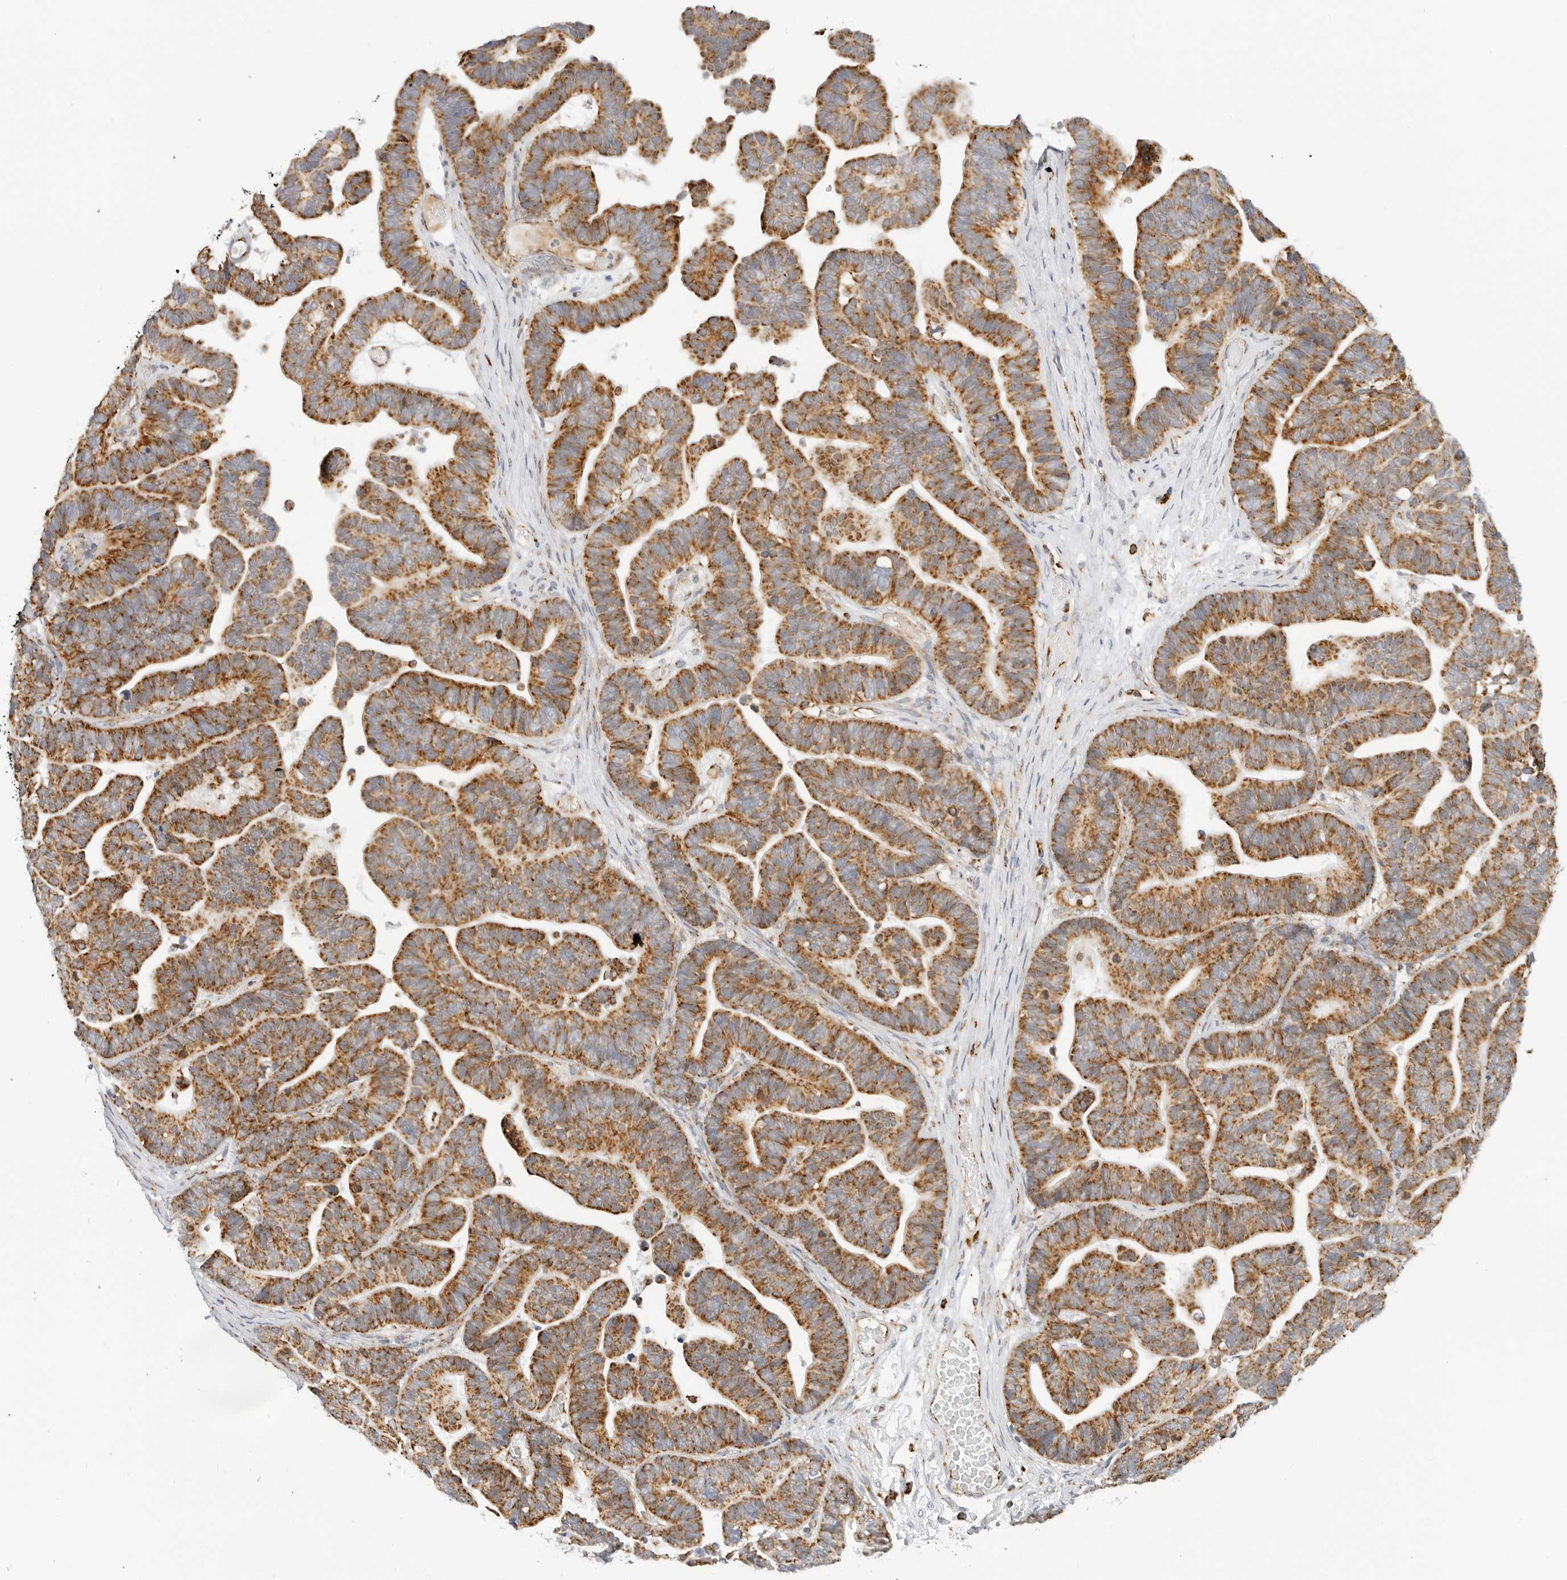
{"staining": {"intensity": "strong", "quantity": ">75%", "location": "cytoplasmic/membranous"}, "tissue": "ovarian cancer", "cell_type": "Tumor cells", "image_type": "cancer", "snomed": [{"axis": "morphology", "description": "Cystadenocarcinoma, serous, NOS"}, {"axis": "topography", "description": "Ovary"}], "caption": "A brown stain highlights strong cytoplasmic/membranous staining of a protein in ovarian serous cystadenocarcinoma tumor cells.", "gene": "RC3H1", "patient": {"sex": "female", "age": 56}}